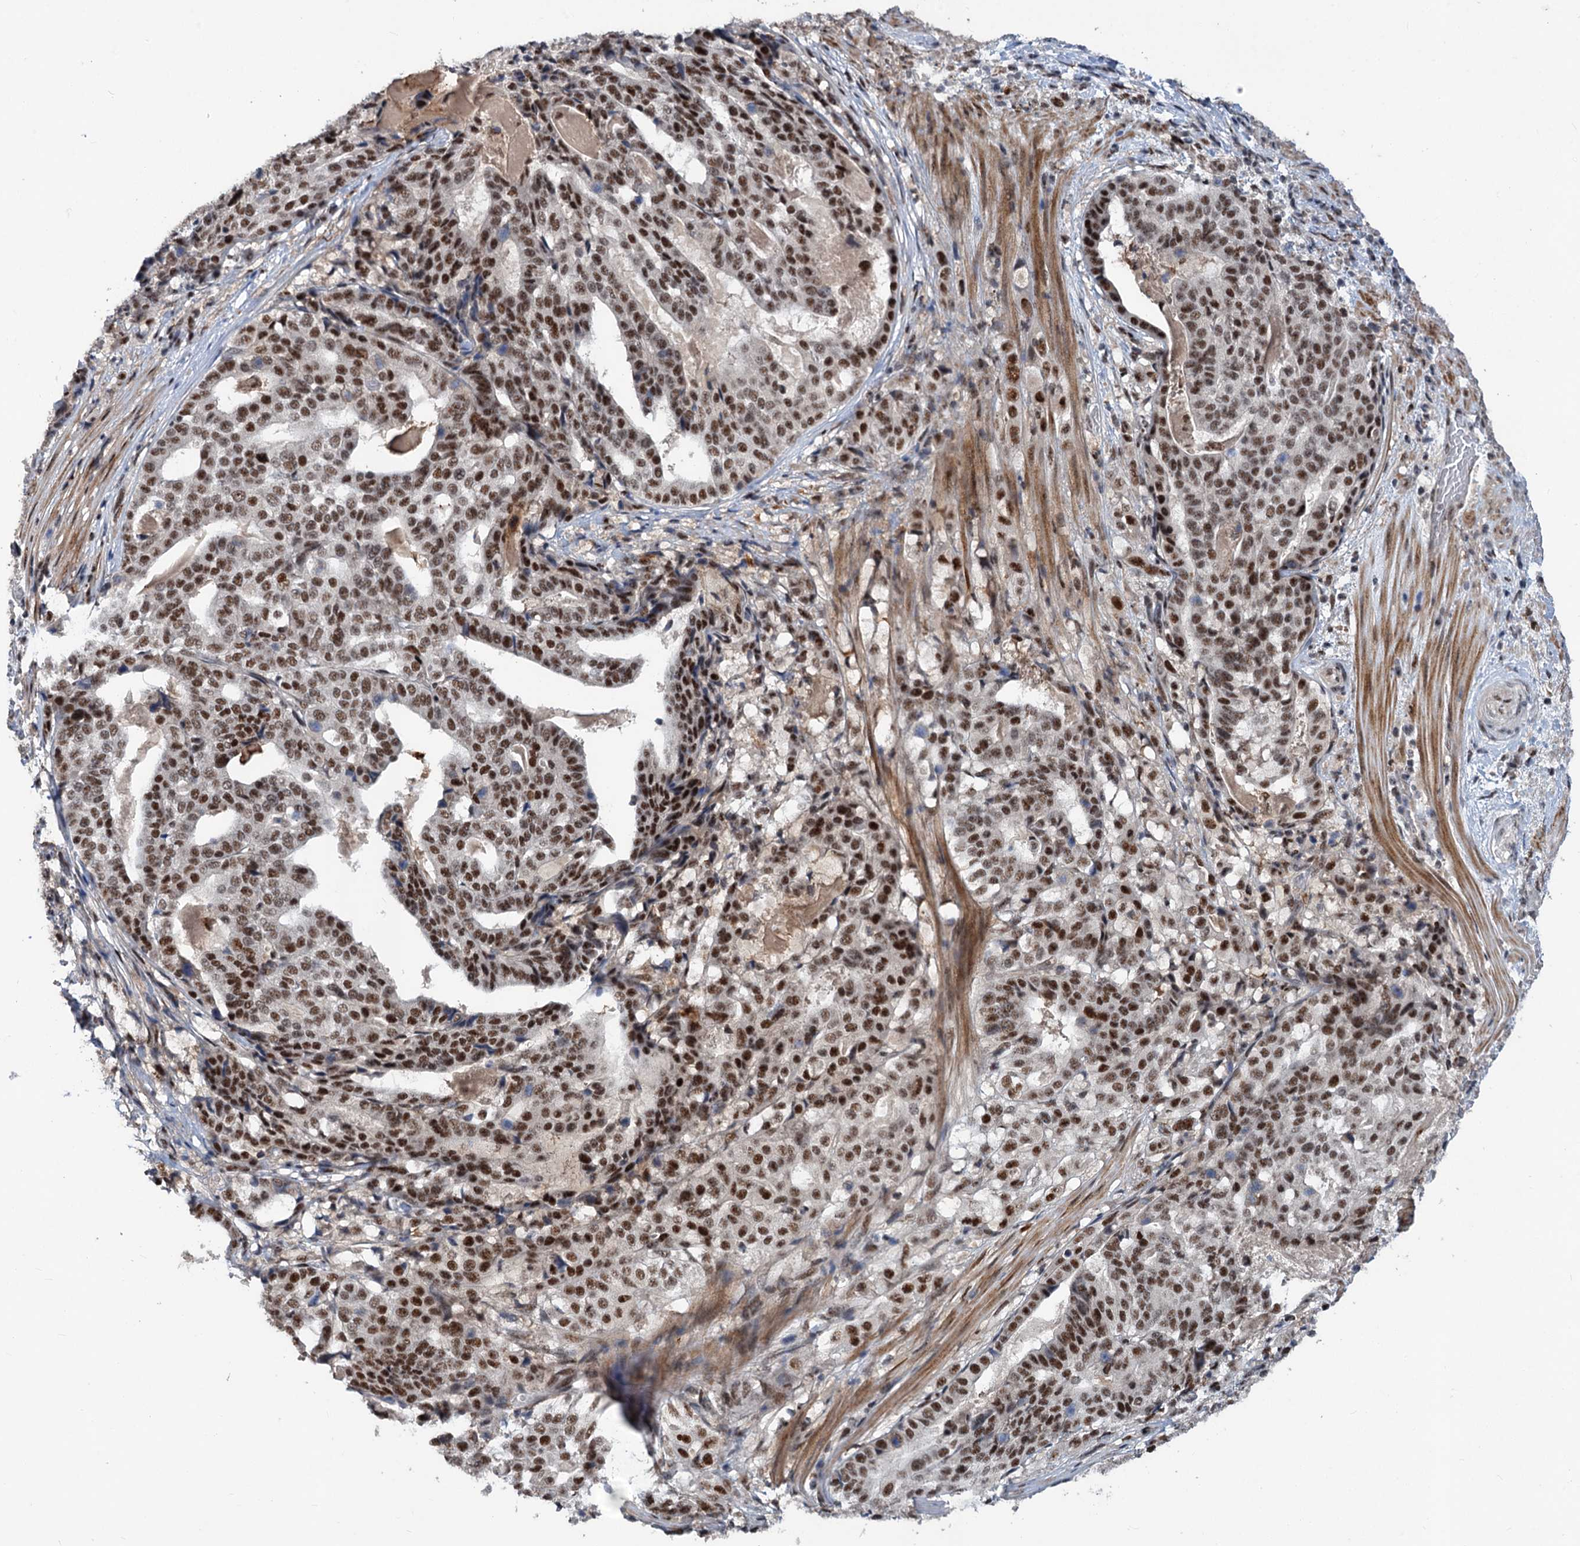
{"staining": {"intensity": "moderate", "quantity": ">75%", "location": "nuclear"}, "tissue": "stomach cancer", "cell_type": "Tumor cells", "image_type": "cancer", "snomed": [{"axis": "morphology", "description": "Adenocarcinoma, NOS"}, {"axis": "topography", "description": "Stomach"}], "caption": "Immunohistochemistry (IHC) staining of stomach cancer (adenocarcinoma), which shows medium levels of moderate nuclear positivity in about >75% of tumor cells indicating moderate nuclear protein expression. The staining was performed using DAB (brown) for protein detection and nuclei were counterstained in hematoxylin (blue).", "gene": "PHF8", "patient": {"sex": "male", "age": 48}}